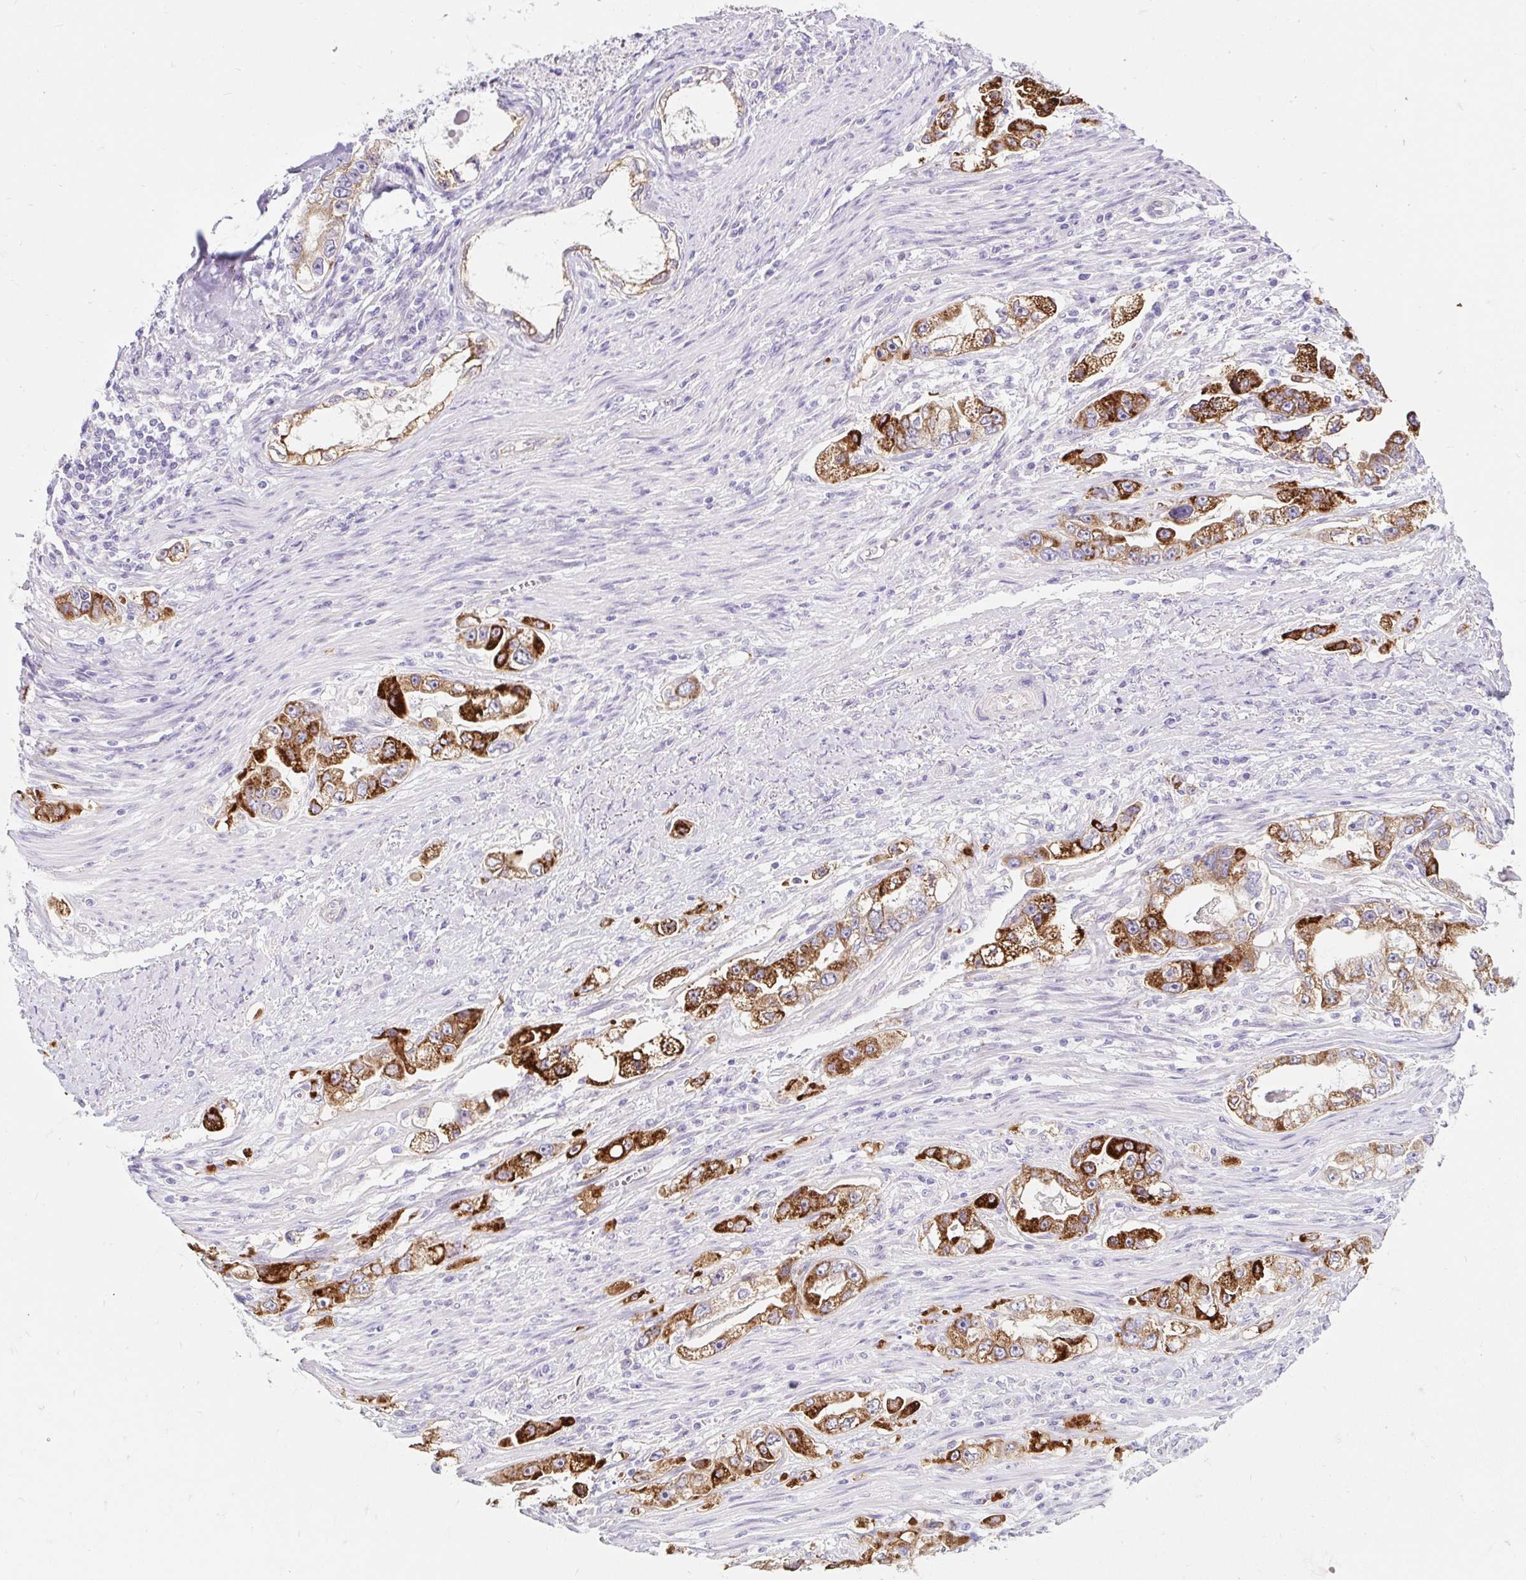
{"staining": {"intensity": "strong", "quantity": ">75%", "location": "cytoplasmic/membranous"}, "tissue": "stomach cancer", "cell_type": "Tumor cells", "image_type": "cancer", "snomed": [{"axis": "morphology", "description": "Adenocarcinoma, NOS"}, {"axis": "topography", "description": "Stomach, lower"}], "caption": "Immunohistochemical staining of stomach cancer (adenocarcinoma) displays high levels of strong cytoplasmic/membranous protein expression in approximately >75% of tumor cells. (IHC, brightfield microscopy, high magnification).", "gene": "BCAS1", "patient": {"sex": "female", "age": 93}}